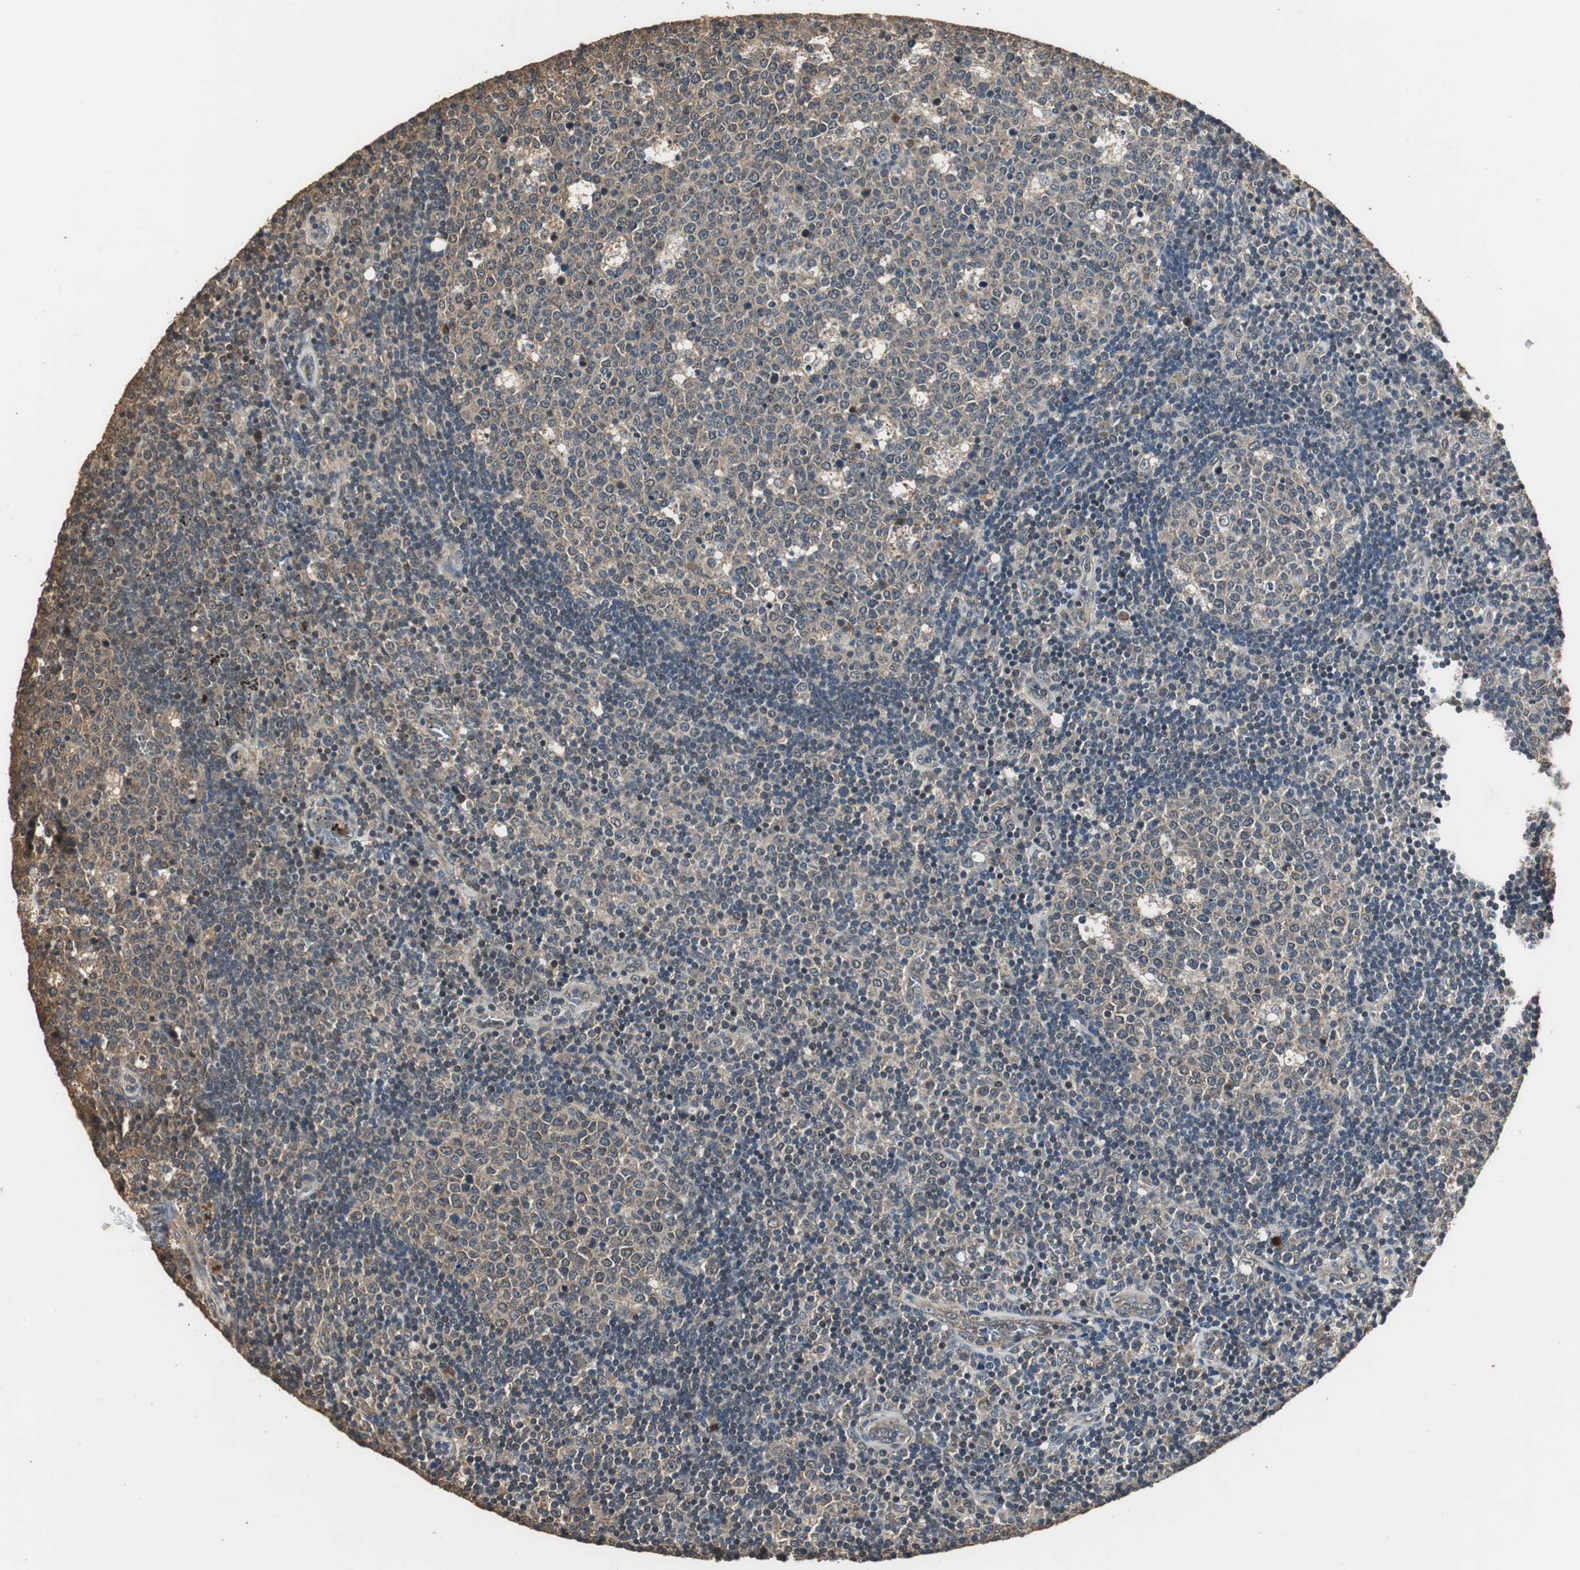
{"staining": {"intensity": "weak", "quantity": ">75%", "location": "cytoplasmic/membranous"}, "tissue": "lymph node", "cell_type": "Germinal center cells", "image_type": "normal", "snomed": [{"axis": "morphology", "description": "Normal tissue, NOS"}, {"axis": "topography", "description": "Lymph node"}, {"axis": "topography", "description": "Salivary gland"}], "caption": "A brown stain shows weak cytoplasmic/membranous expression of a protein in germinal center cells of normal human lymph node. The protein of interest is shown in brown color, while the nuclei are stained blue.", "gene": "TMPRSS4", "patient": {"sex": "male", "age": 8}}